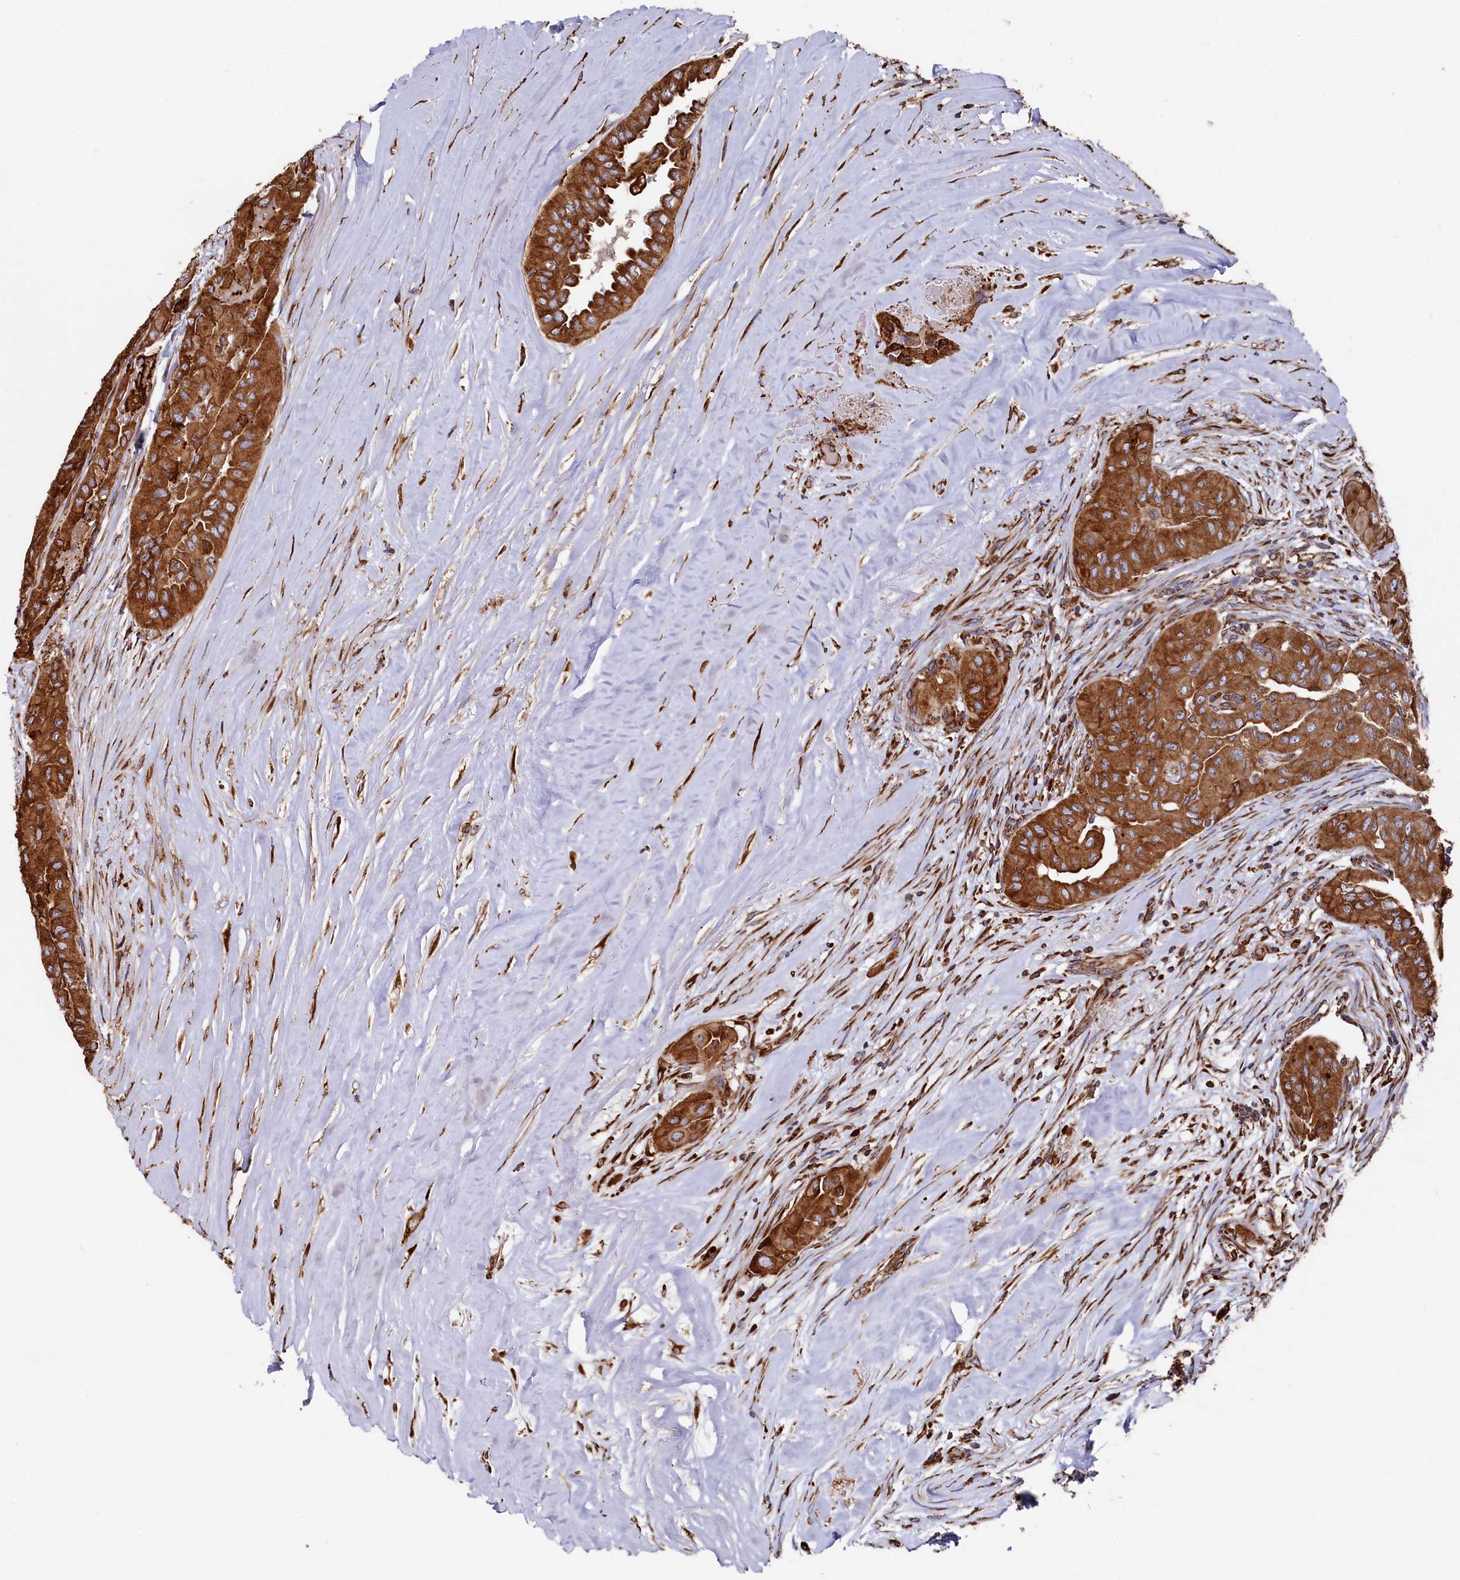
{"staining": {"intensity": "strong", "quantity": ">75%", "location": "cytoplasmic/membranous"}, "tissue": "thyroid cancer", "cell_type": "Tumor cells", "image_type": "cancer", "snomed": [{"axis": "morphology", "description": "Papillary adenocarcinoma, NOS"}, {"axis": "topography", "description": "Thyroid gland"}], "caption": "Thyroid papillary adenocarcinoma was stained to show a protein in brown. There is high levels of strong cytoplasmic/membranous positivity in about >75% of tumor cells.", "gene": "NEURL1B", "patient": {"sex": "female", "age": 59}}